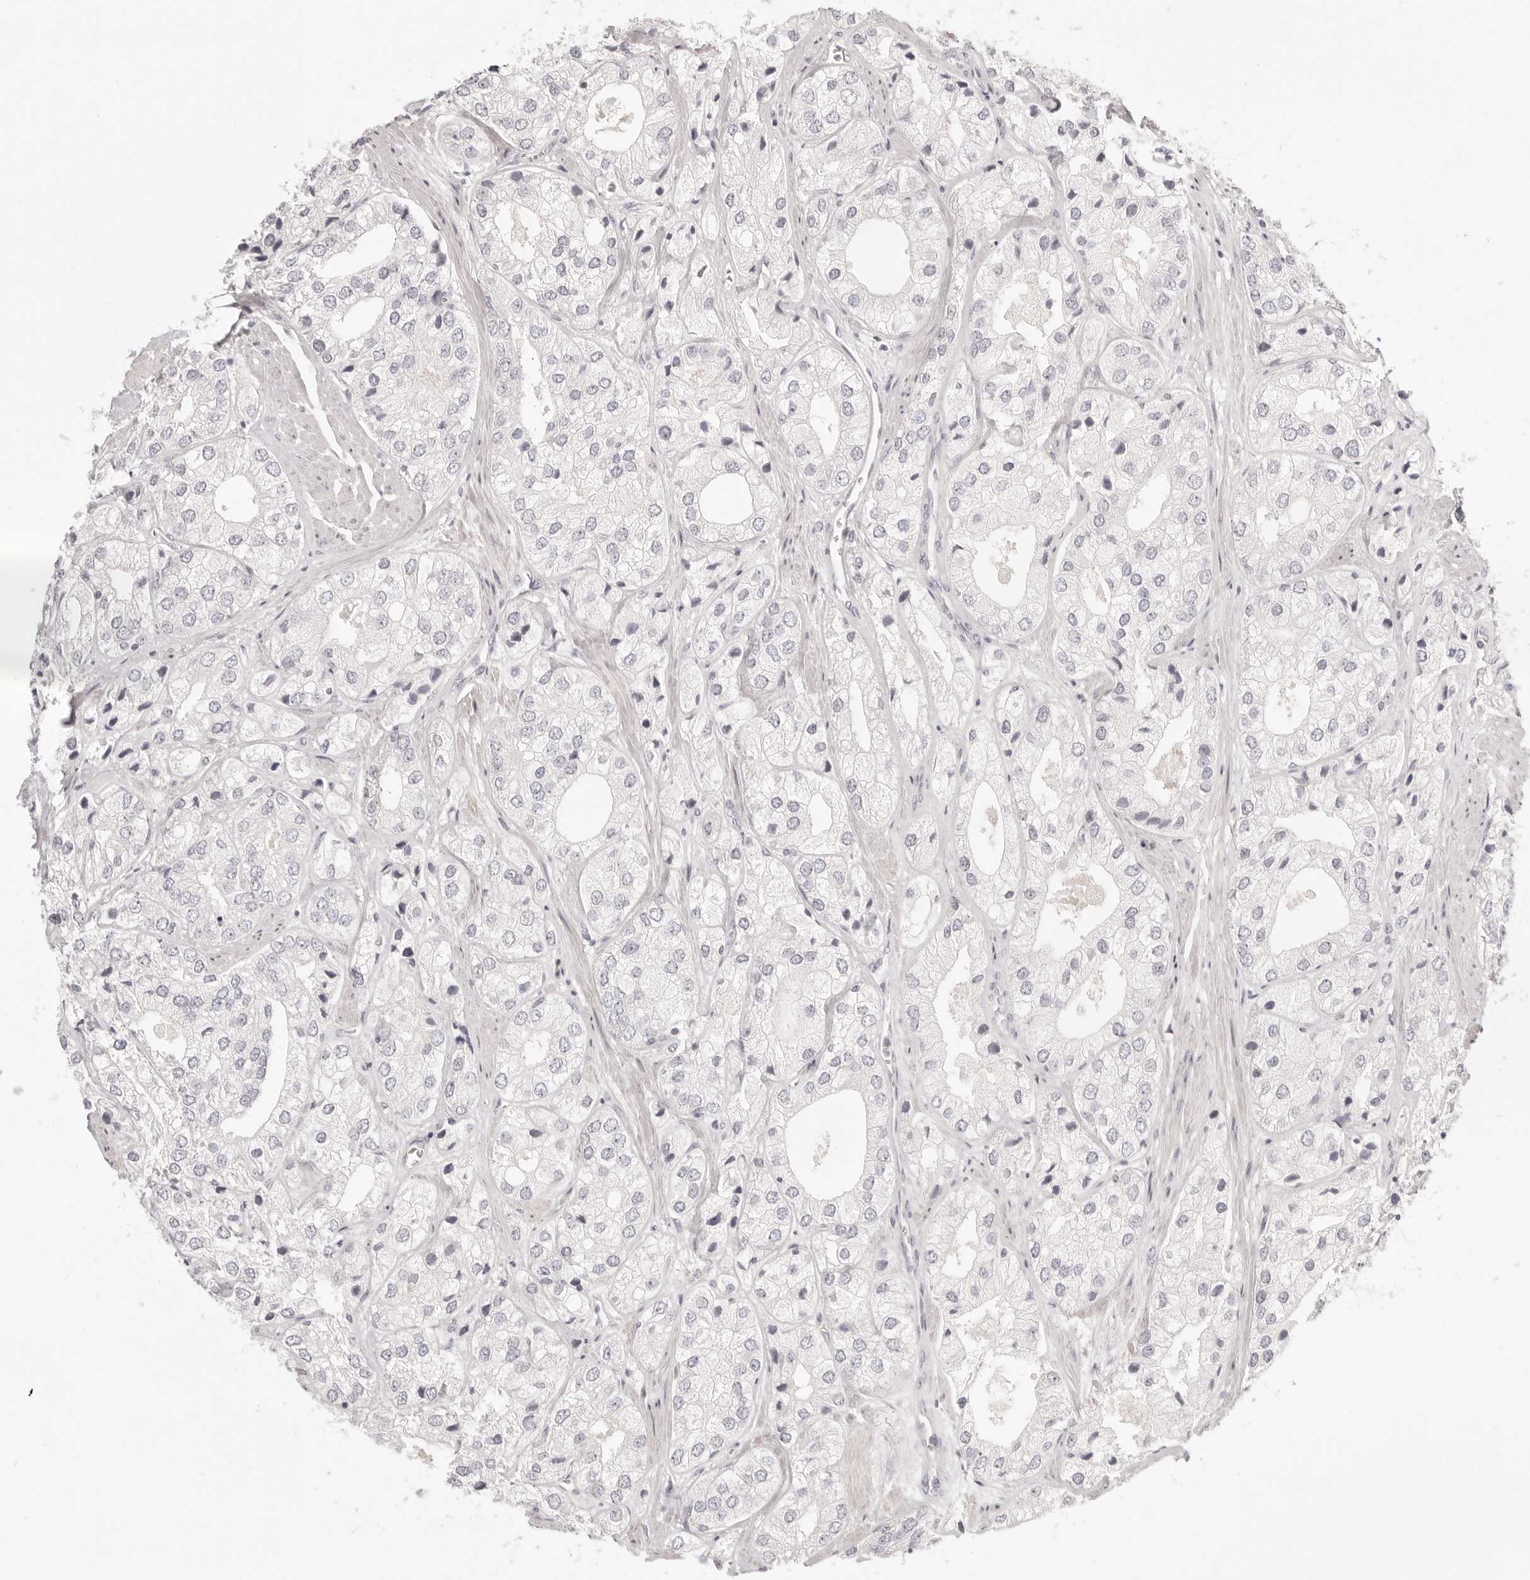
{"staining": {"intensity": "negative", "quantity": "none", "location": "none"}, "tissue": "prostate cancer", "cell_type": "Tumor cells", "image_type": "cancer", "snomed": [{"axis": "morphology", "description": "Adenocarcinoma, High grade"}, {"axis": "topography", "description": "Prostate"}], "caption": "Image shows no protein staining in tumor cells of prostate cancer tissue.", "gene": "FABP1", "patient": {"sex": "male", "age": 50}}